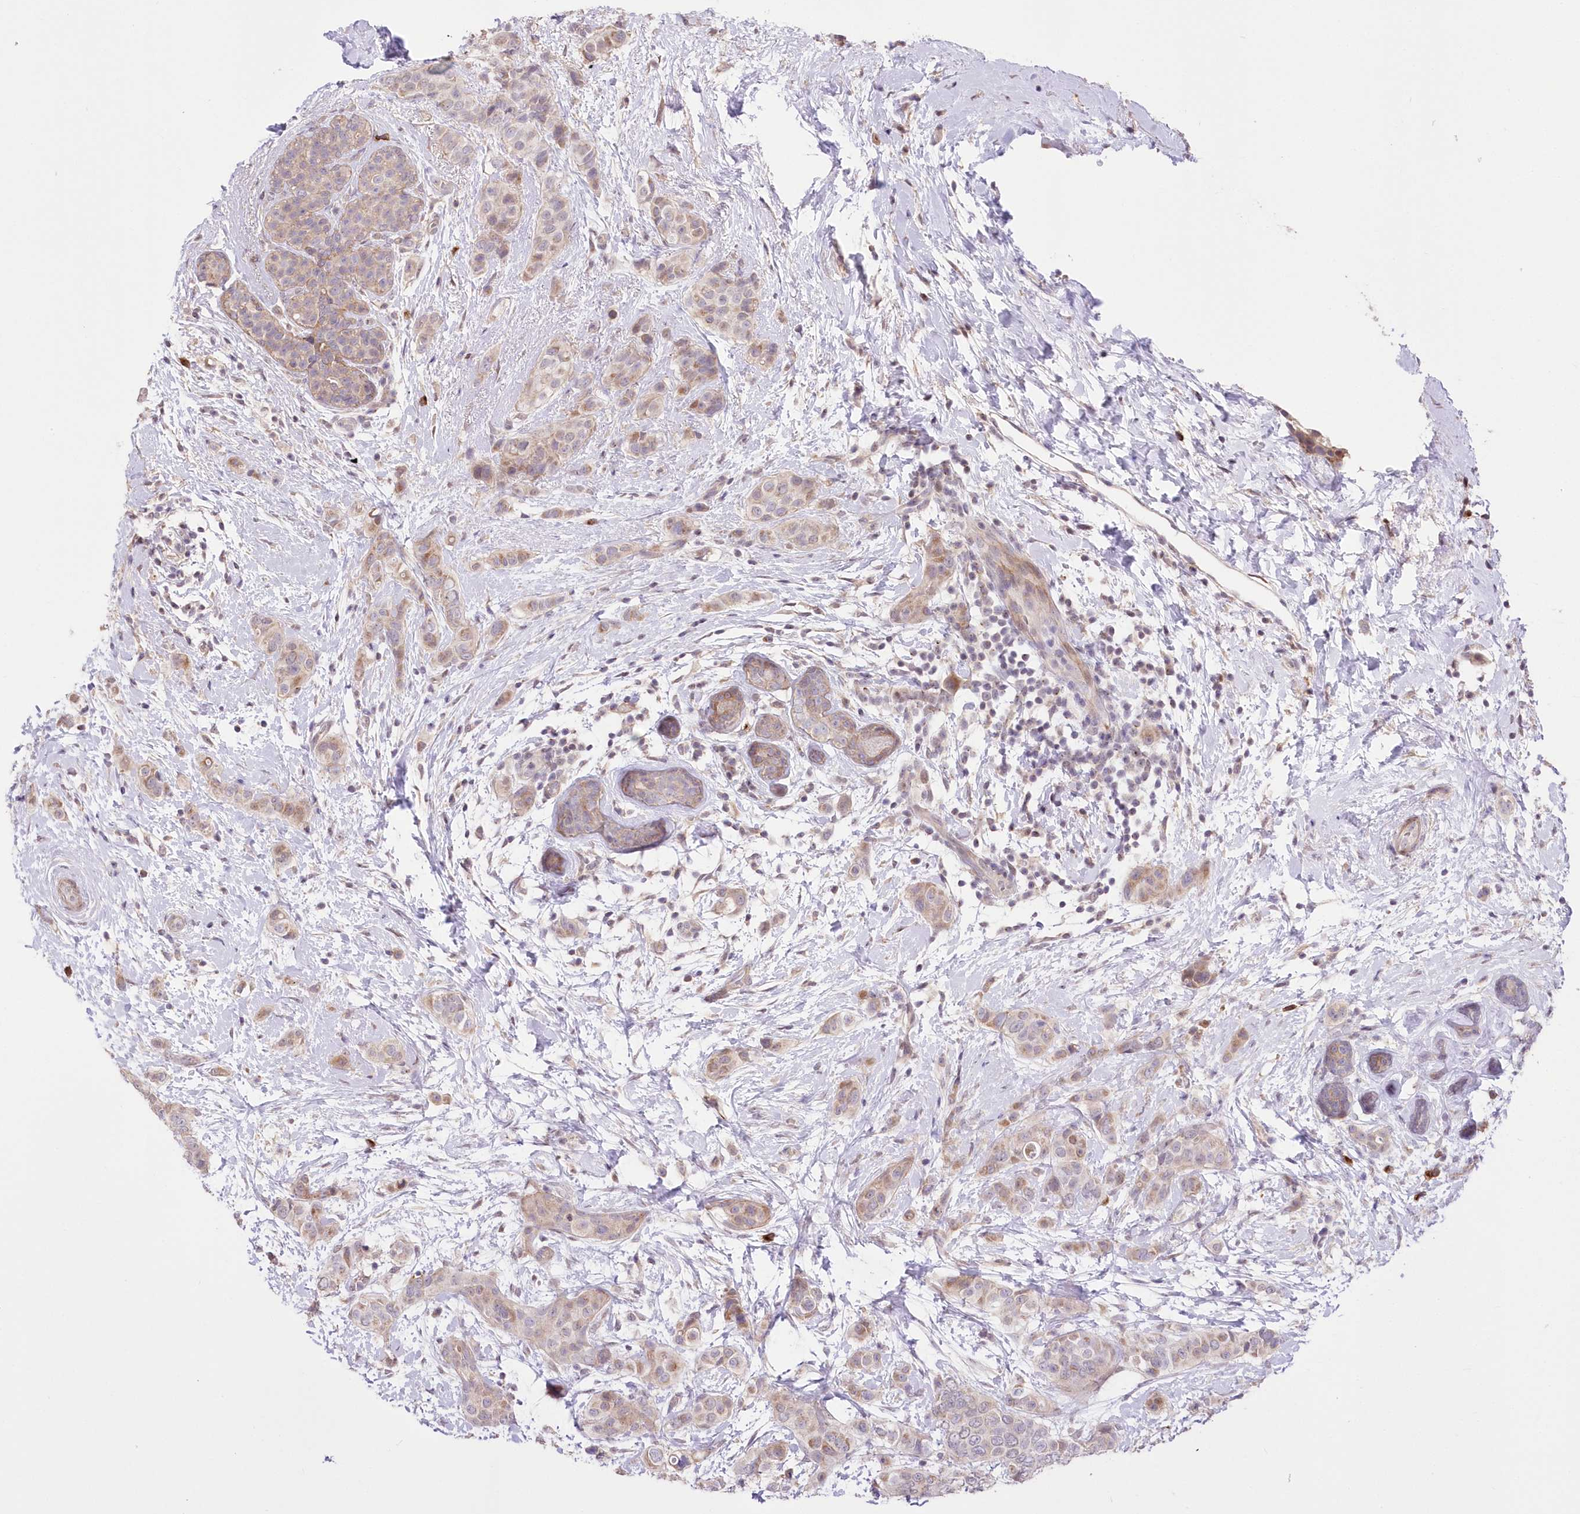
{"staining": {"intensity": "weak", "quantity": ">75%", "location": "cytoplasmic/membranous"}, "tissue": "breast cancer", "cell_type": "Tumor cells", "image_type": "cancer", "snomed": [{"axis": "morphology", "description": "Lobular carcinoma"}, {"axis": "topography", "description": "Breast"}], "caption": "Lobular carcinoma (breast) stained with a protein marker demonstrates weak staining in tumor cells.", "gene": "FAM241B", "patient": {"sex": "female", "age": 51}}